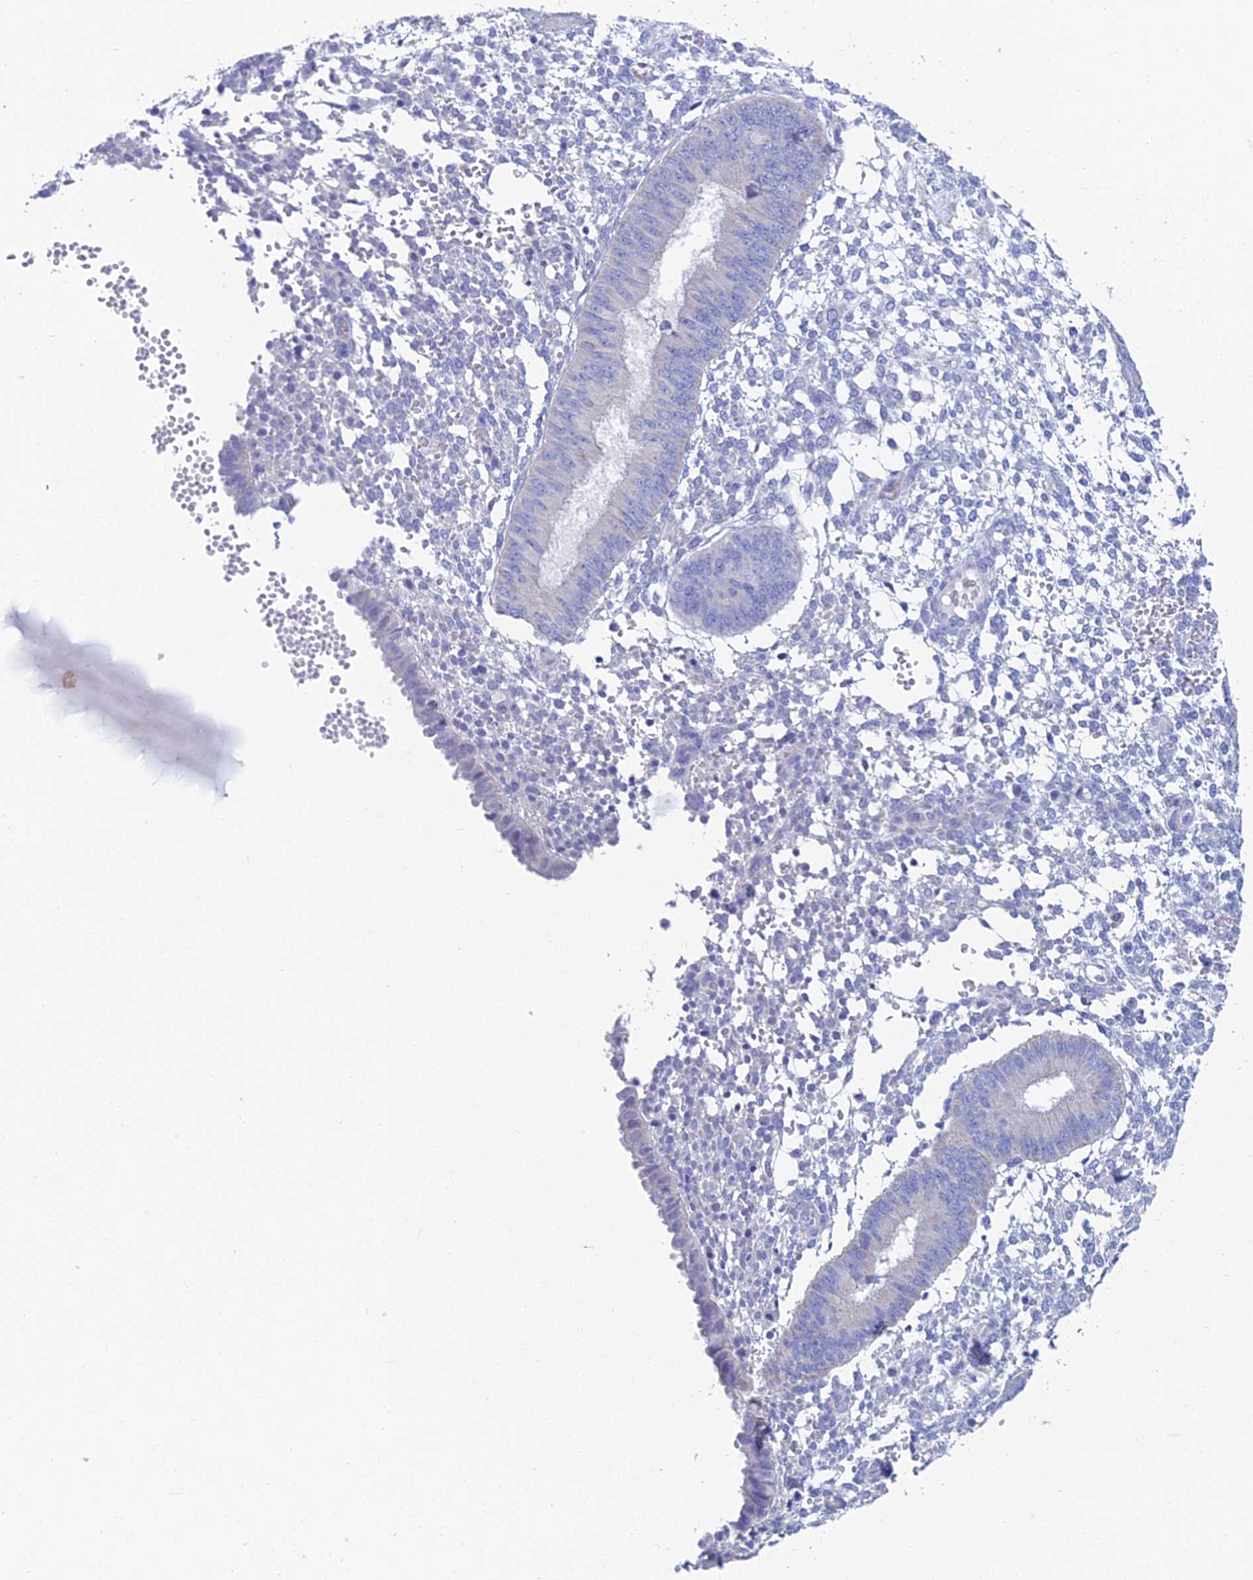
{"staining": {"intensity": "negative", "quantity": "none", "location": "none"}, "tissue": "endometrium", "cell_type": "Cells in endometrial stroma", "image_type": "normal", "snomed": [{"axis": "morphology", "description": "Normal tissue, NOS"}, {"axis": "topography", "description": "Endometrium"}], "caption": "High magnification brightfield microscopy of benign endometrium stained with DAB (3,3'-diaminobenzidine) (brown) and counterstained with hematoxylin (blue): cells in endometrial stroma show no significant positivity.", "gene": "ACSM1", "patient": {"sex": "female", "age": 49}}